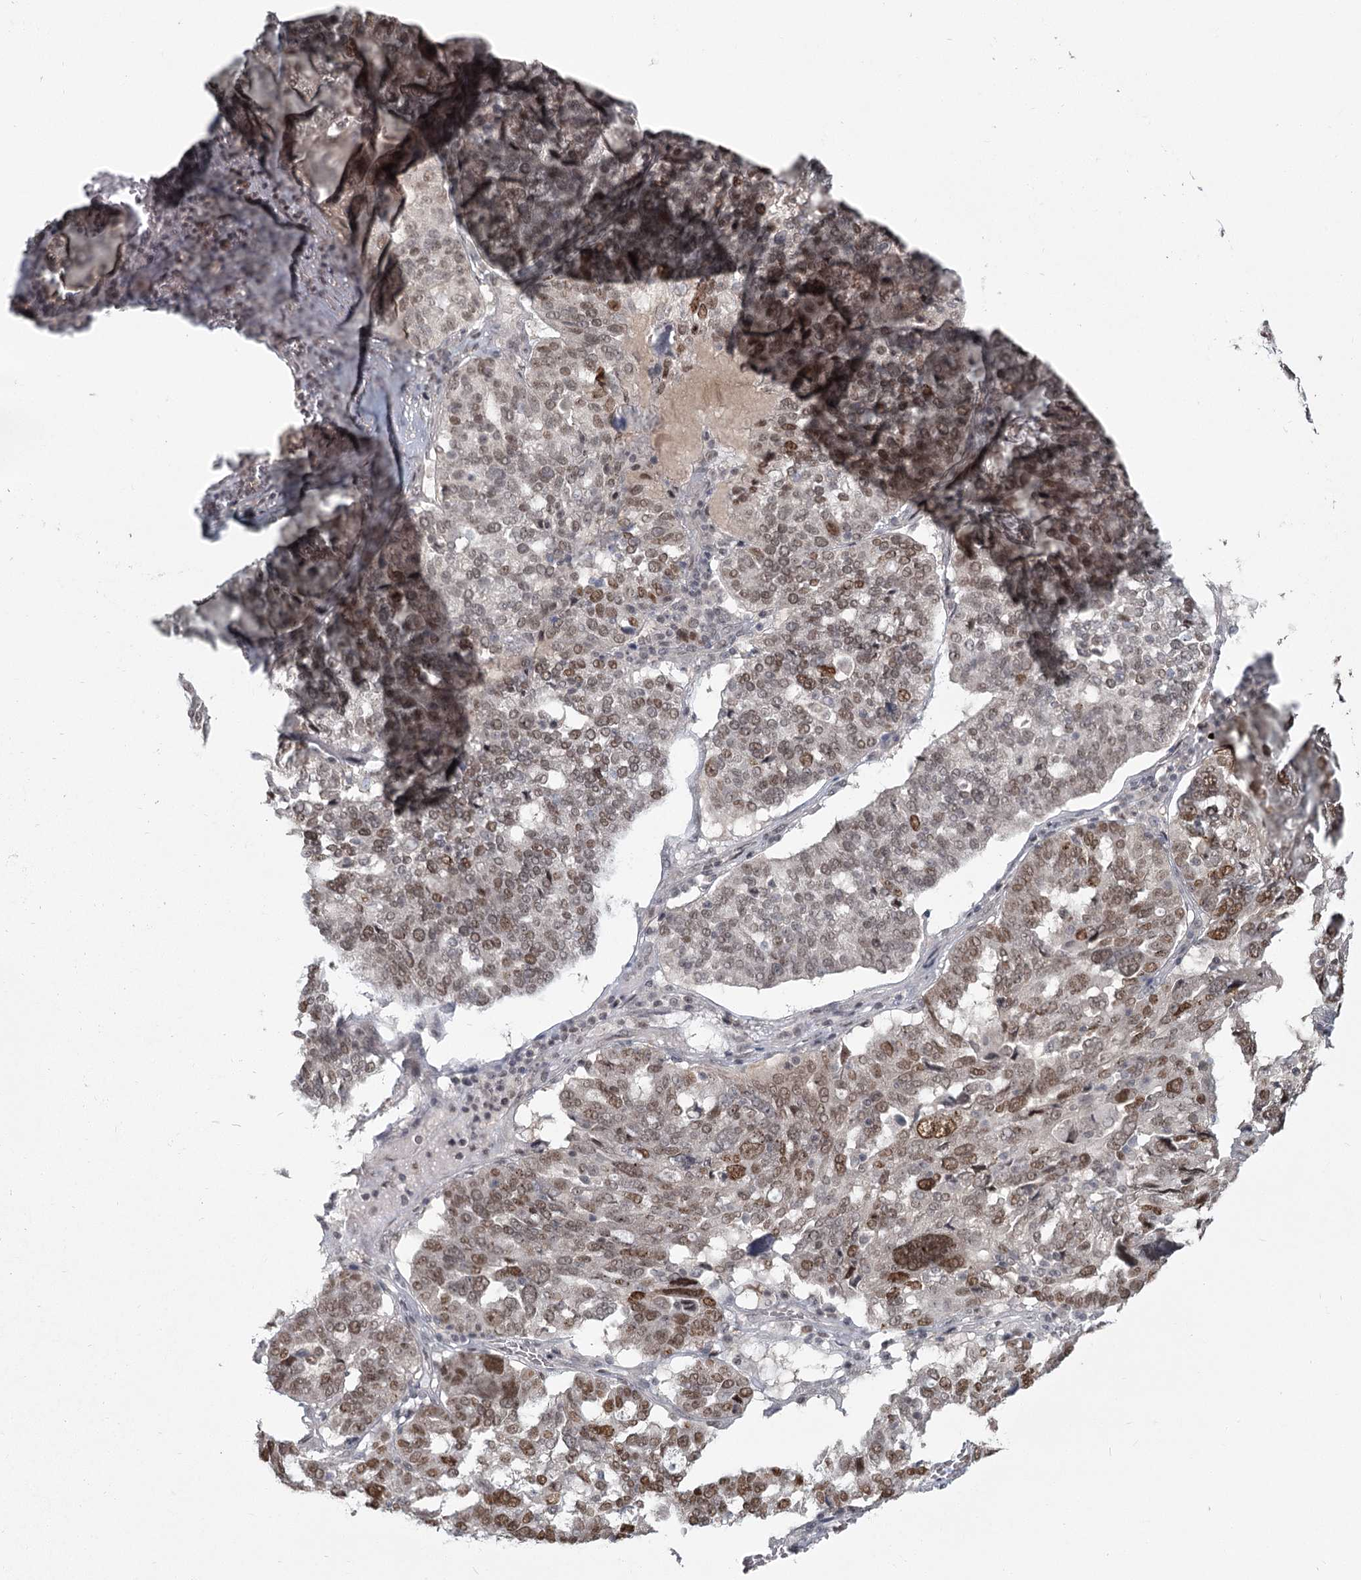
{"staining": {"intensity": "moderate", "quantity": ">75%", "location": "nuclear"}, "tissue": "ovarian cancer", "cell_type": "Tumor cells", "image_type": "cancer", "snomed": [{"axis": "morphology", "description": "Cystadenocarcinoma, serous, NOS"}, {"axis": "topography", "description": "Ovary"}], "caption": "This is an image of immunohistochemistry staining of ovarian cancer, which shows moderate staining in the nuclear of tumor cells.", "gene": "R3HCC1L", "patient": {"sex": "female", "age": 59}}